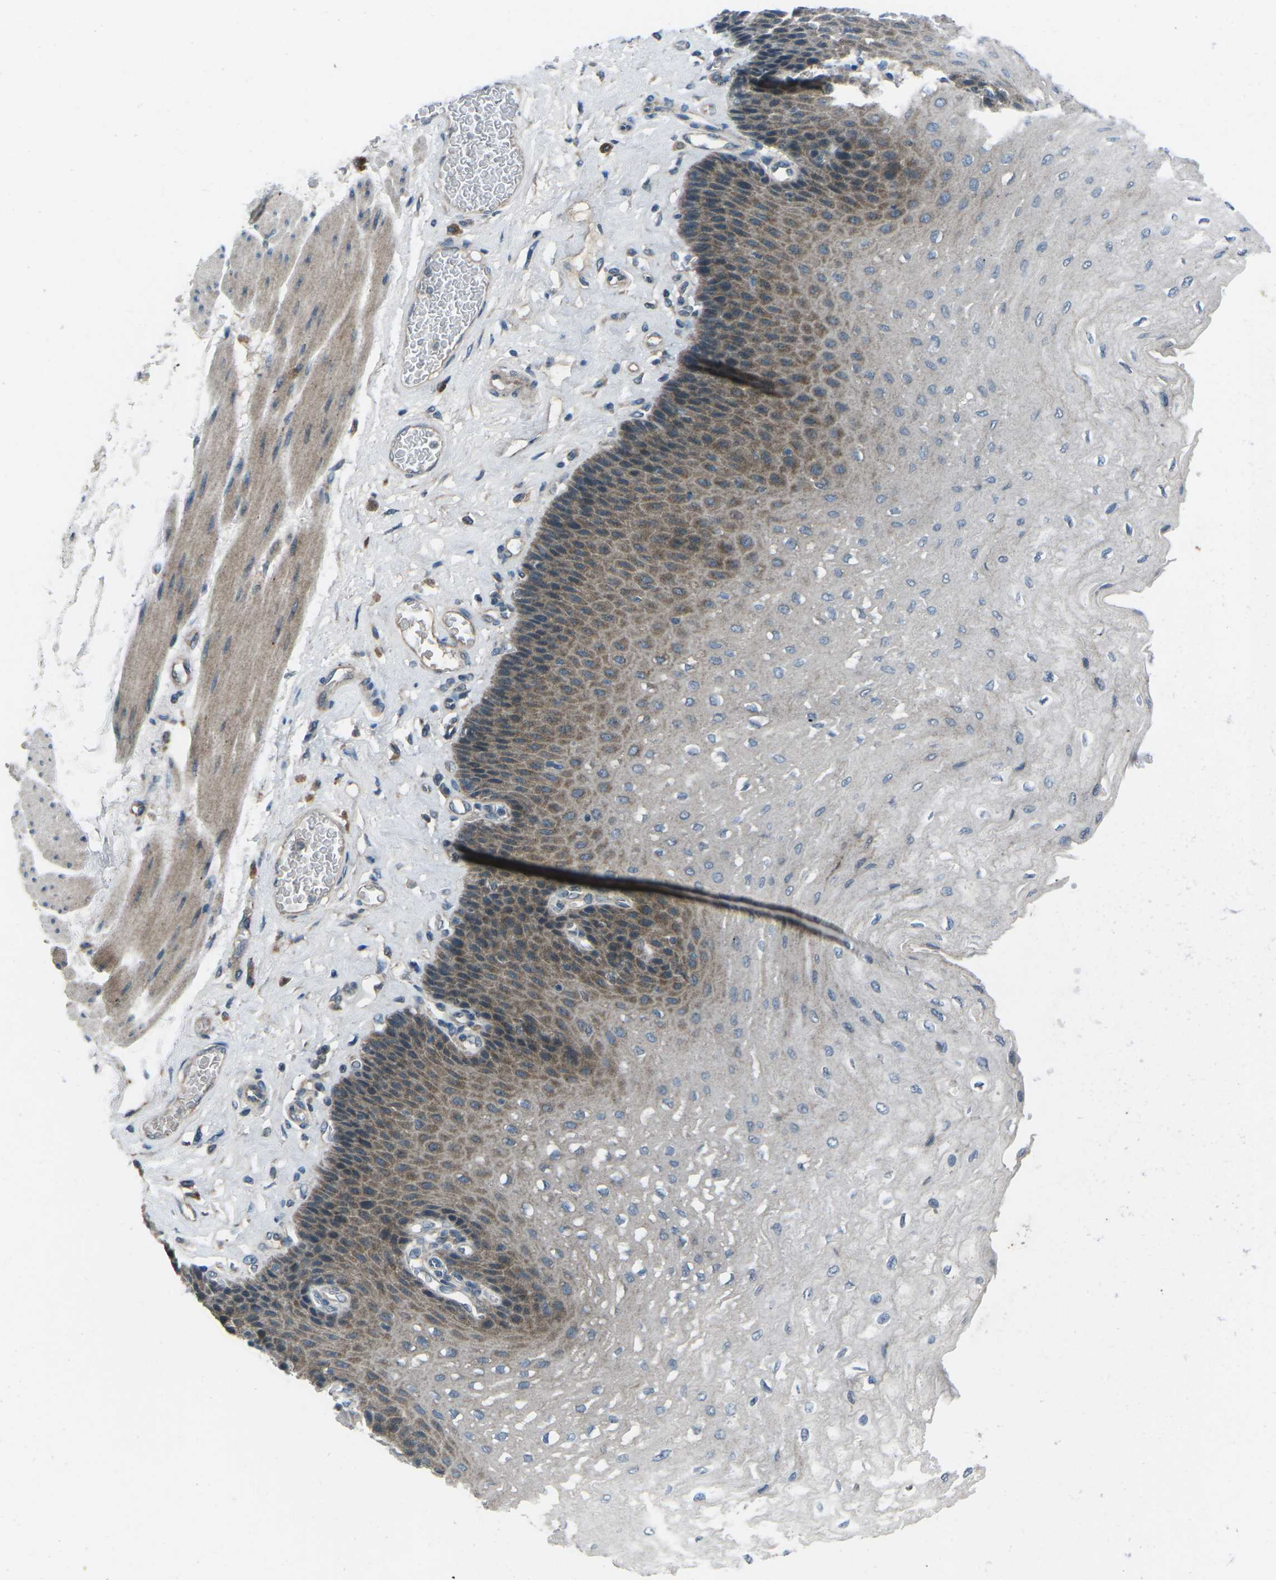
{"staining": {"intensity": "moderate", "quantity": "25%-75%", "location": "cytoplasmic/membranous"}, "tissue": "esophagus", "cell_type": "Squamous epithelial cells", "image_type": "normal", "snomed": [{"axis": "morphology", "description": "Normal tissue, NOS"}, {"axis": "topography", "description": "Esophagus"}], "caption": "IHC of normal esophagus demonstrates medium levels of moderate cytoplasmic/membranous staining in approximately 25%-75% of squamous epithelial cells.", "gene": "CDK16", "patient": {"sex": "female", "age": 72}}